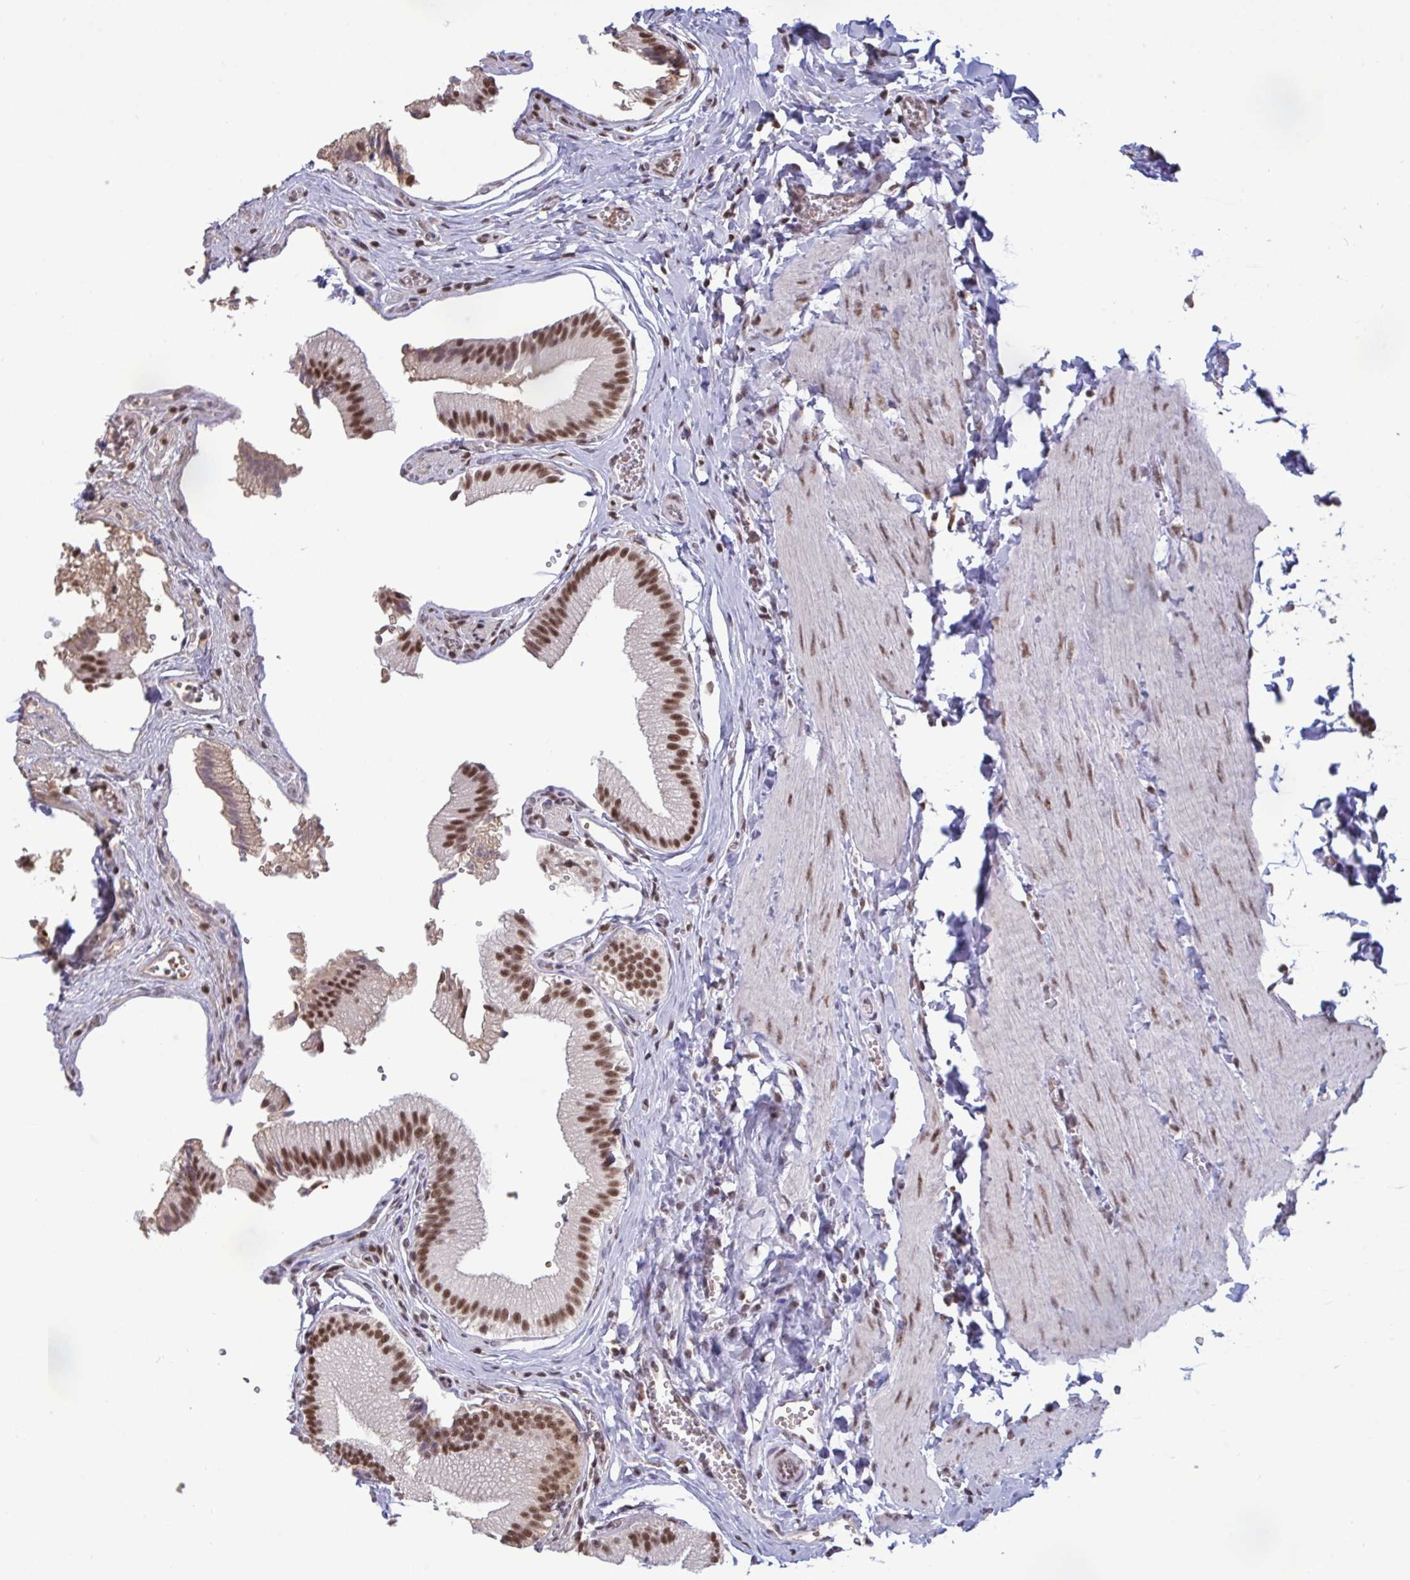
{"staining": {"intensity": "moderate", "quantity": ">75%", "location": "nuclear"}, "tissue": "gallbladder", "cell_type": "Glandular cells", "image_type": "normal", "snomed": [{"axis": "morphology", "description": "Normal tissue, NOS"}, {"axis": "topography", "description": "Gallbladder"}, {"axis": "topography", "description": "Peripheral nerve tissue"}], "caption": "Immunohistochemical staining of benign human gallbladder exhibits >75% levels of moderate nuclear protein expression in approximately >75% of glandular cells.", "gene": "PUF60", "patient": {"sex": "male", "age": 17}}